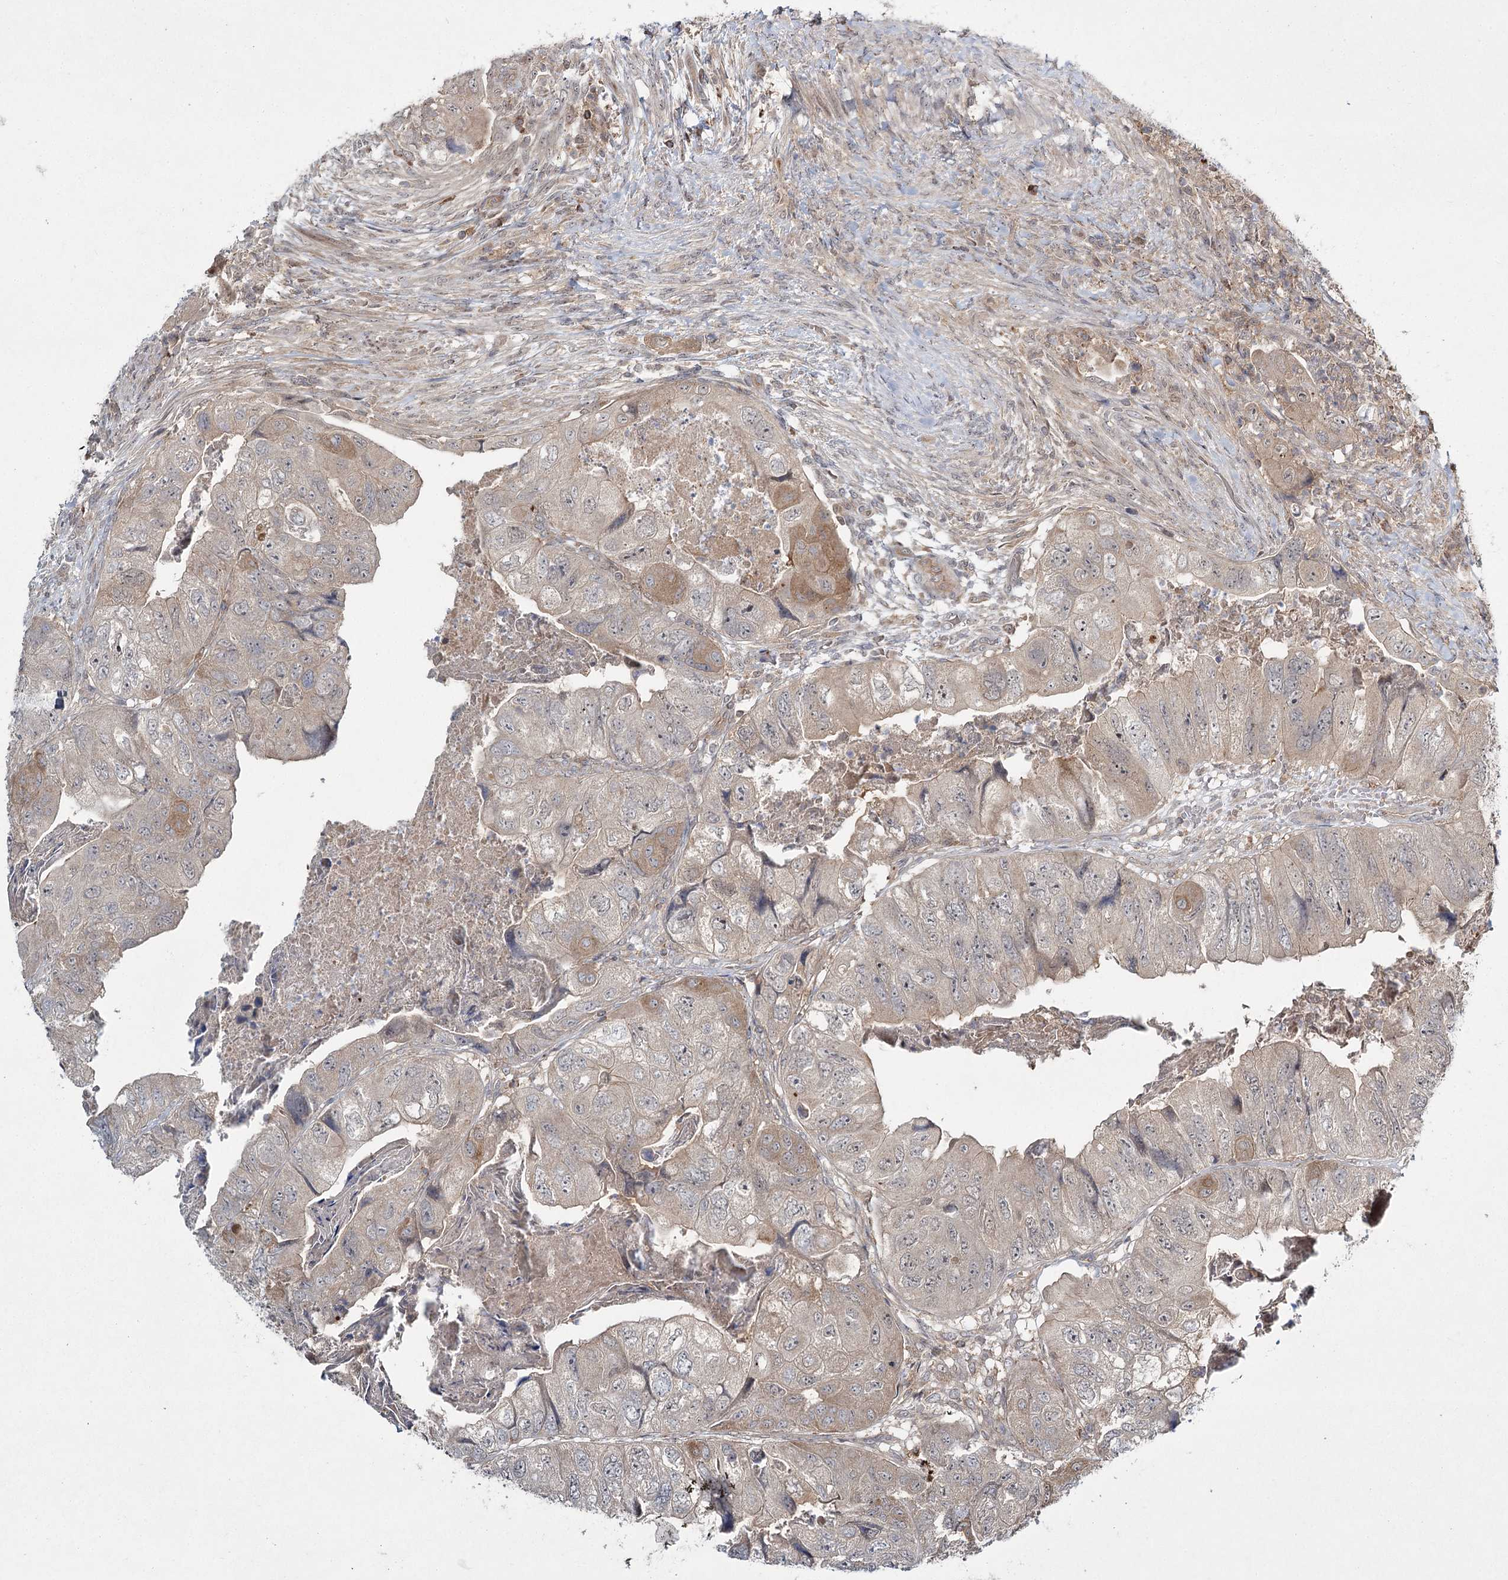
{"staining": {"intensity": "weak", "quantity": "<25%", "location": "cytoplasmic/membranous"}, "tissue": "colorectal cancer", "cell_type": "Tumor cells", "image_type": "cancer", "snomed": [{"axis": "morphology", "description": "Adenocarcinoma, NOS"}, {"axis": "topography", "description": "Rectum"}], "caption": "A histopathology image of adenocarcinoma (colorectal) stained for a protein reveals no brown staining in tumor cells.", "gene": "WDR44", "patient": {"sex": "male", "age": 63}}